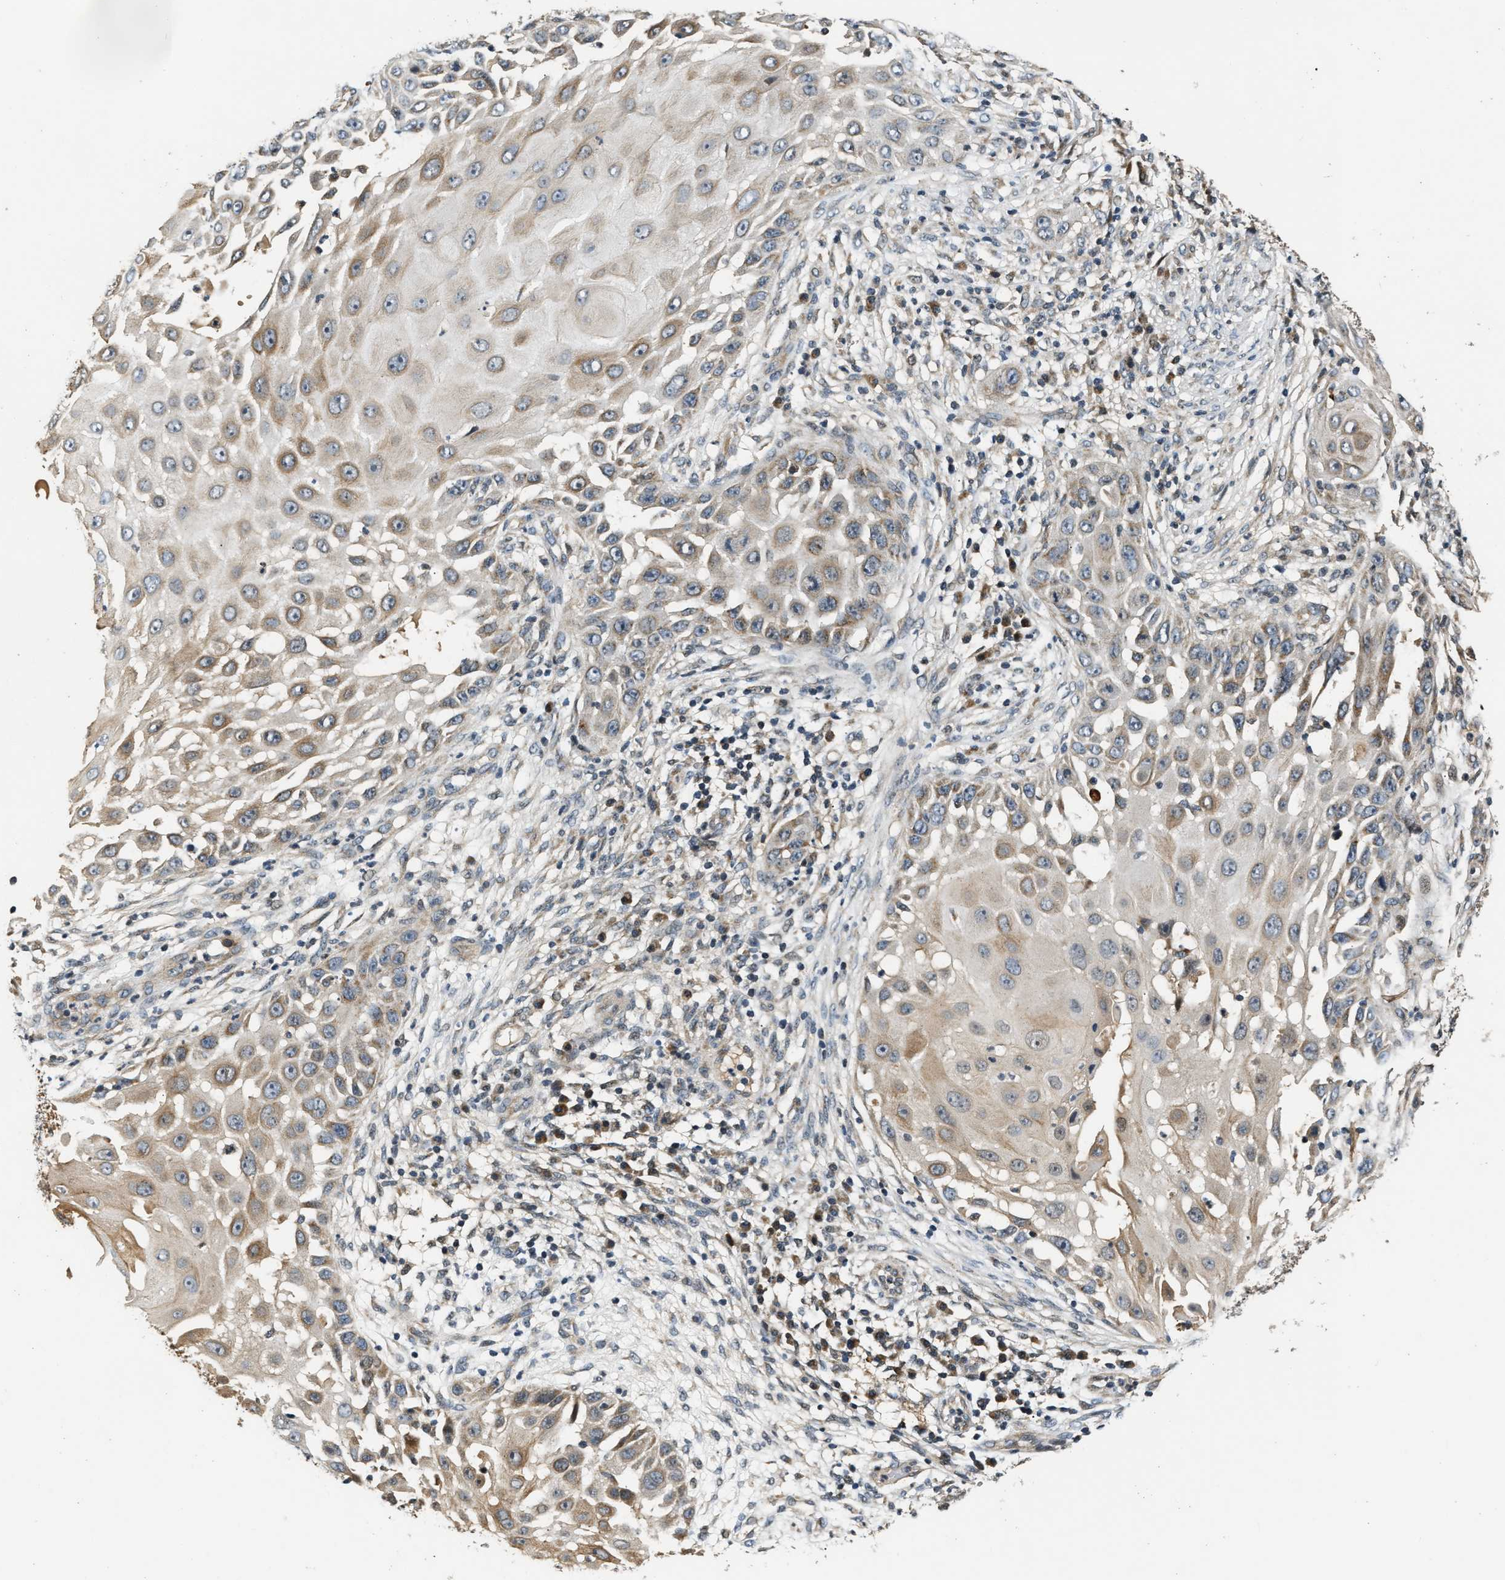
{"staining": {"intensity": "moderate", "quantity": "<25%", "location": "cytoplasmic/membranous"}, "tissue": "skin cancer", "cell_type": "Tumor cells", "image_type": "cancer", "snomed": [{"axis": "morphology", "description": "Squamous cell carcinoma, NOS"}, {"axis": "topography", "description": "Skin"}], "caption": "Tumor cells demonstrate low levels of moderate cytoplasmic/membranous staining in approximately <25% of cells in skin cancer.", "gene": "EXTL2", "patient": {"sex": "female", "age": 44}}